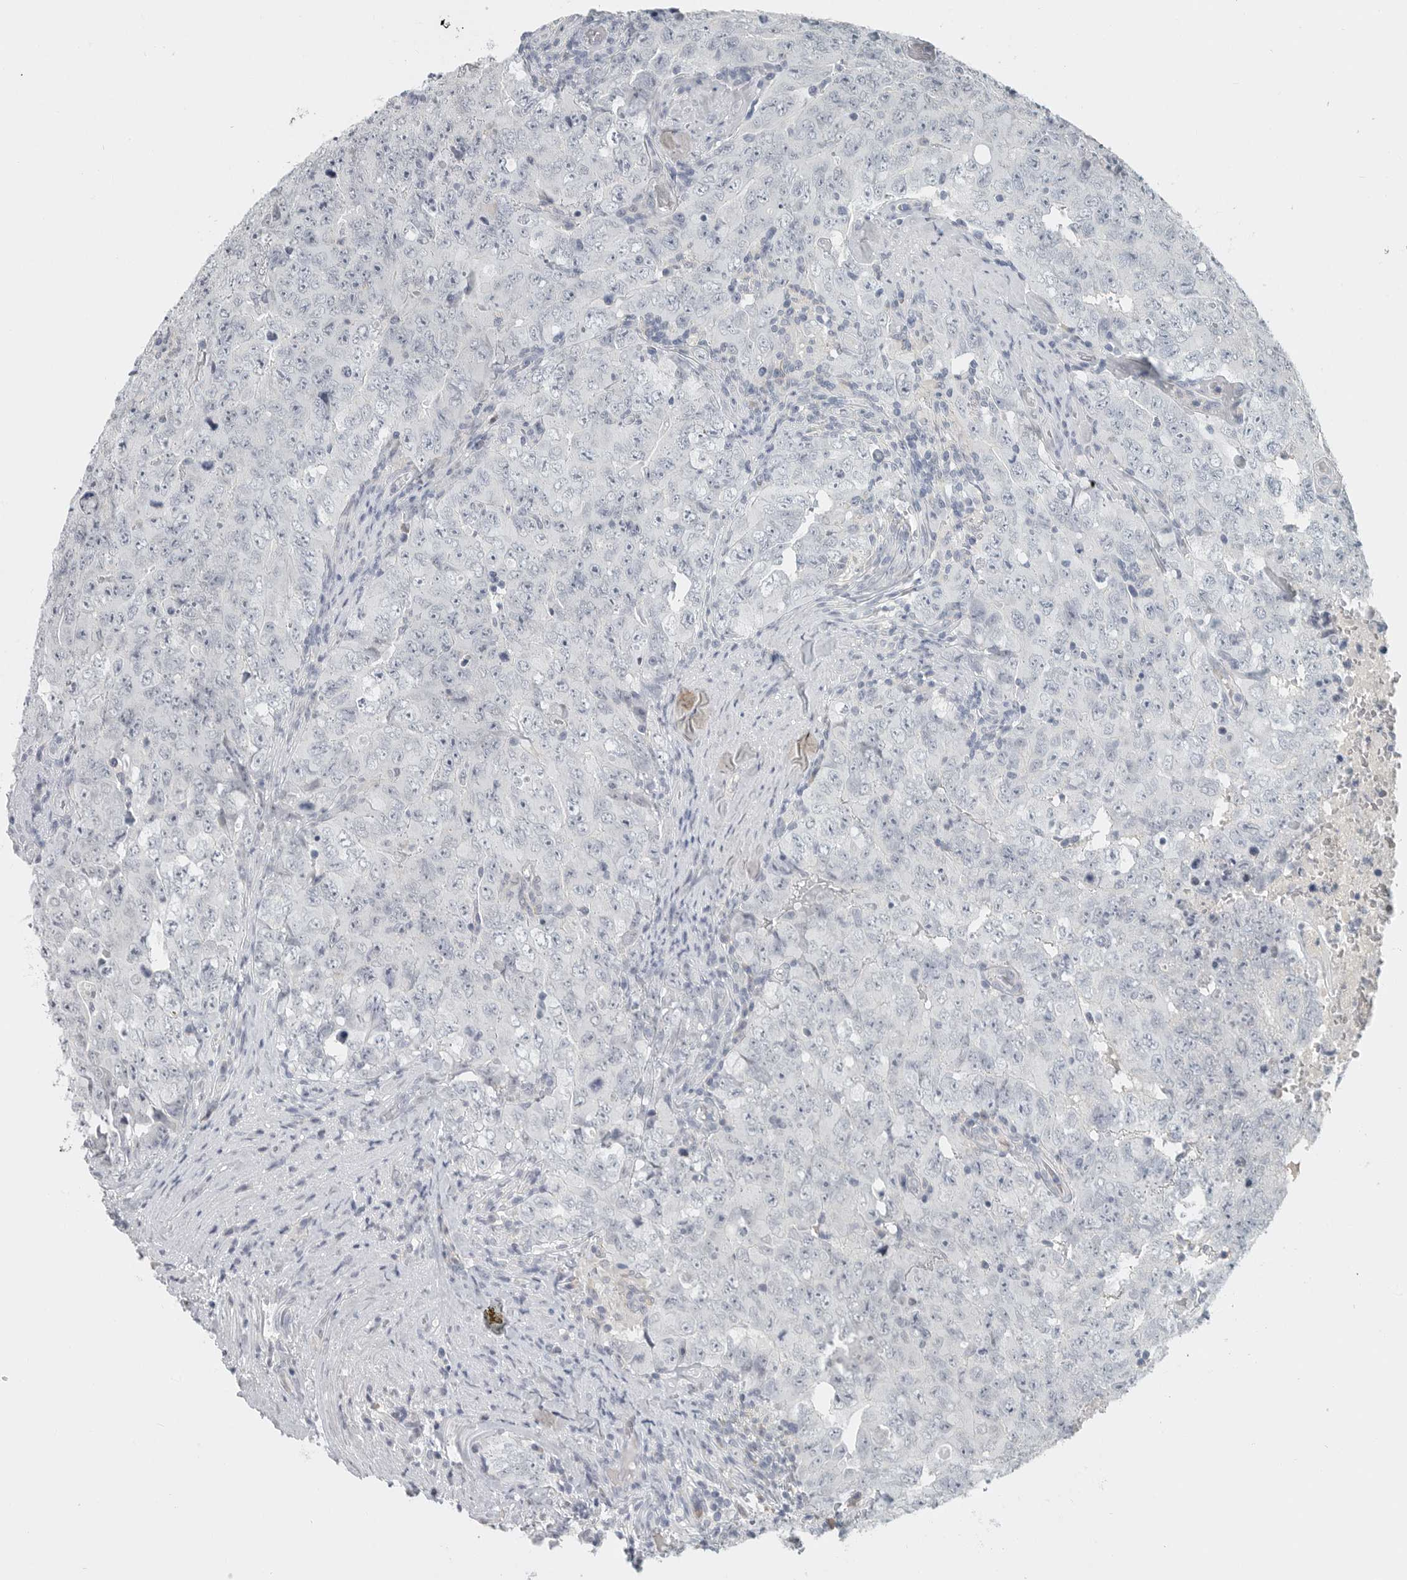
{"staining": {"intensity": "negative", "quantity": "none", "location": "none"}, "tissue": "testis cancer", "cell_type": "Tumor cells", "image_type": "cancer", "snomed": [{"axis": "morphology", "description": "Carcinoma, Embryonal, NOS"}, {"axis": "topography", "description": "Testis"}], "caption": "Immunohistochemical staining of human testis cancer reveals no significant expression in tumor cells.", "gene": "PAM", "patient": {"sex": "male", "age": 26}}